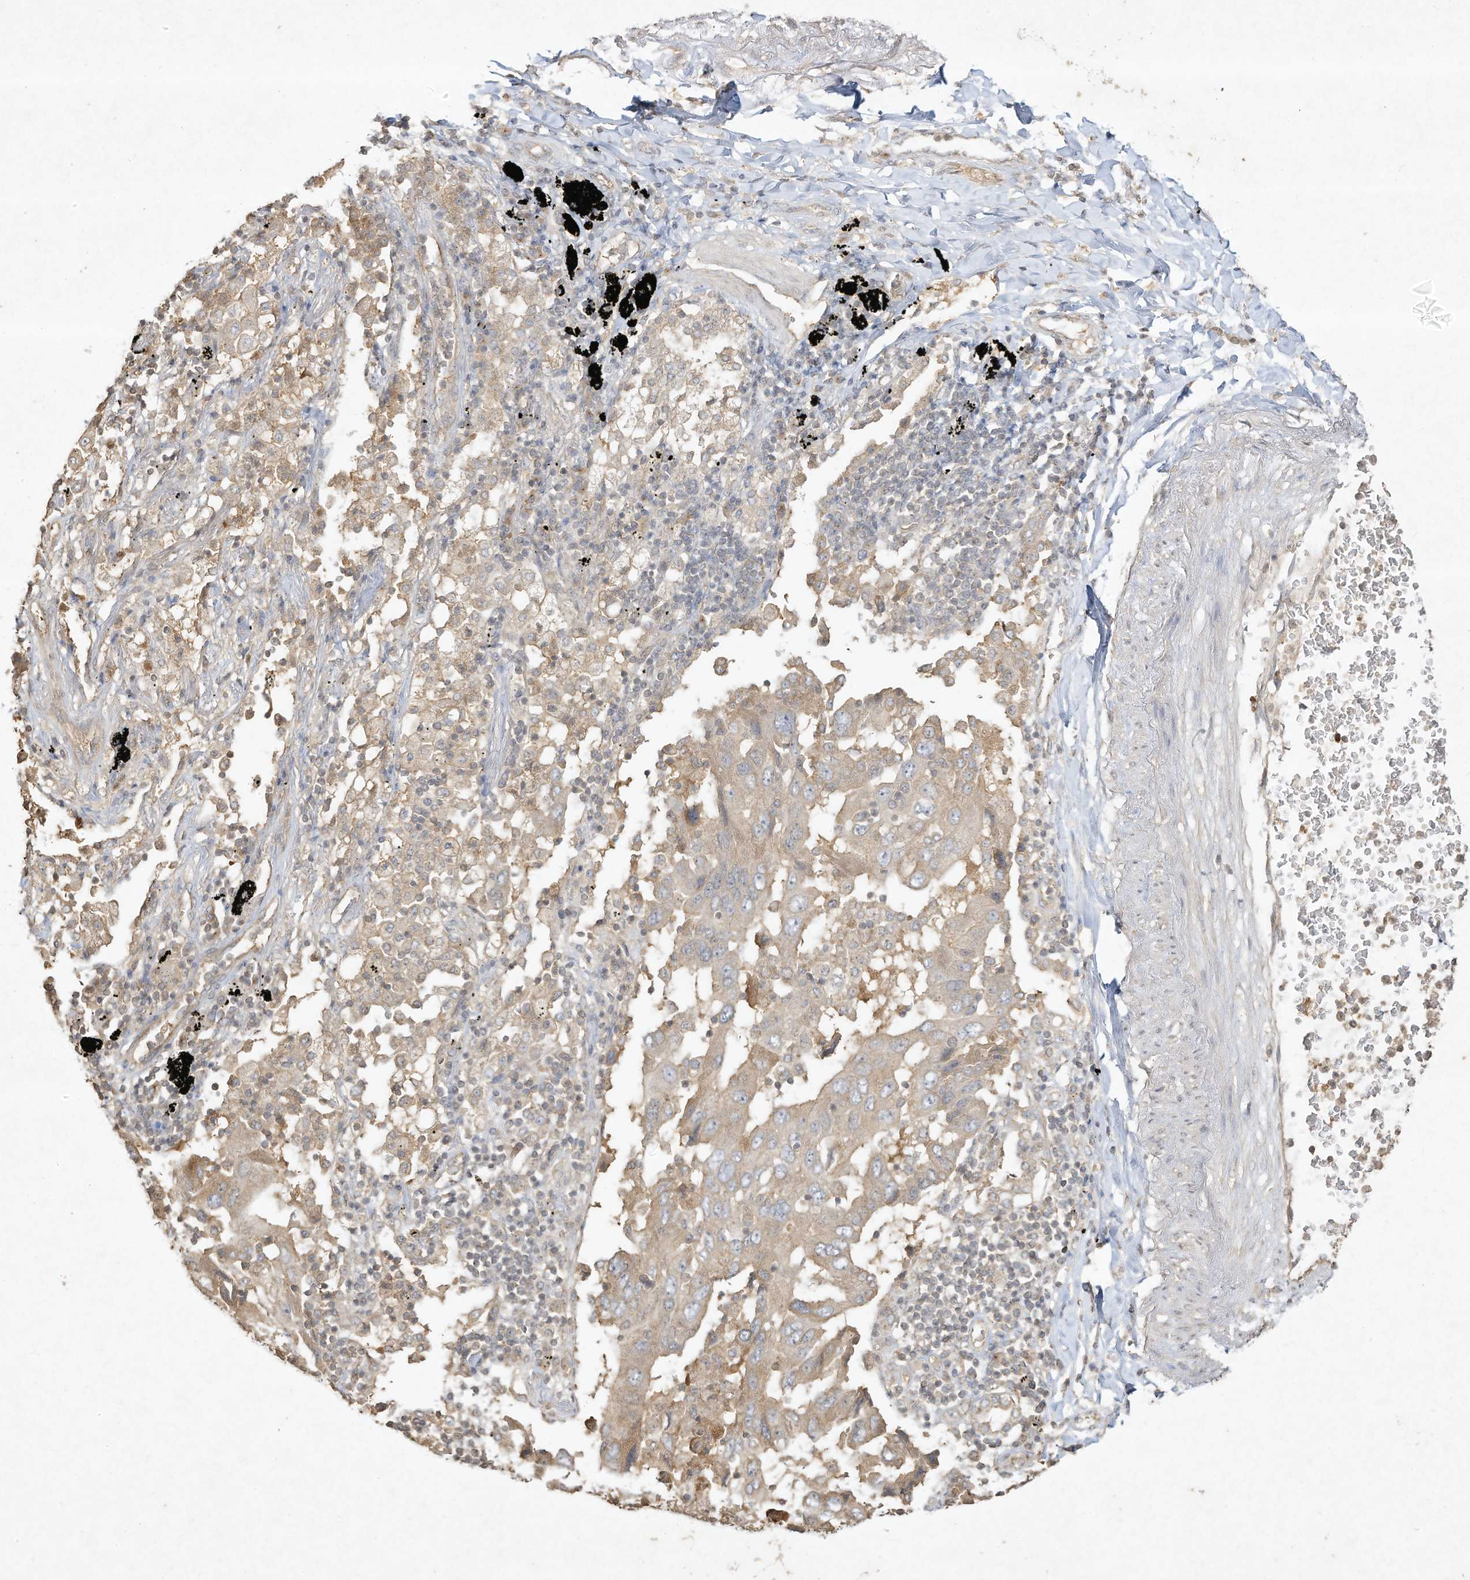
{"staining": {"intensity": "weak", "quantity": "<25%", "location": "cytoplasmic/membranous"}, "tissue": "lung cancer", "cell_type": "Tumor cells", "image_type": "cancer", "snomed": [{"axis": "morphology", "description": "Adenocarcinoma, NOS"}, {"axis": "topography", "description": "Lung"}], "caption": "Immunohistochemistry of lung cancer (adenocarcinoma) reveals no expression in tumor cells. (Brightfield microscopy of DAB immunohistochemistry (IHC) at high magnification).", "gene": "DYNC1I2", "patient": {"sex": "female", "age": 65}}